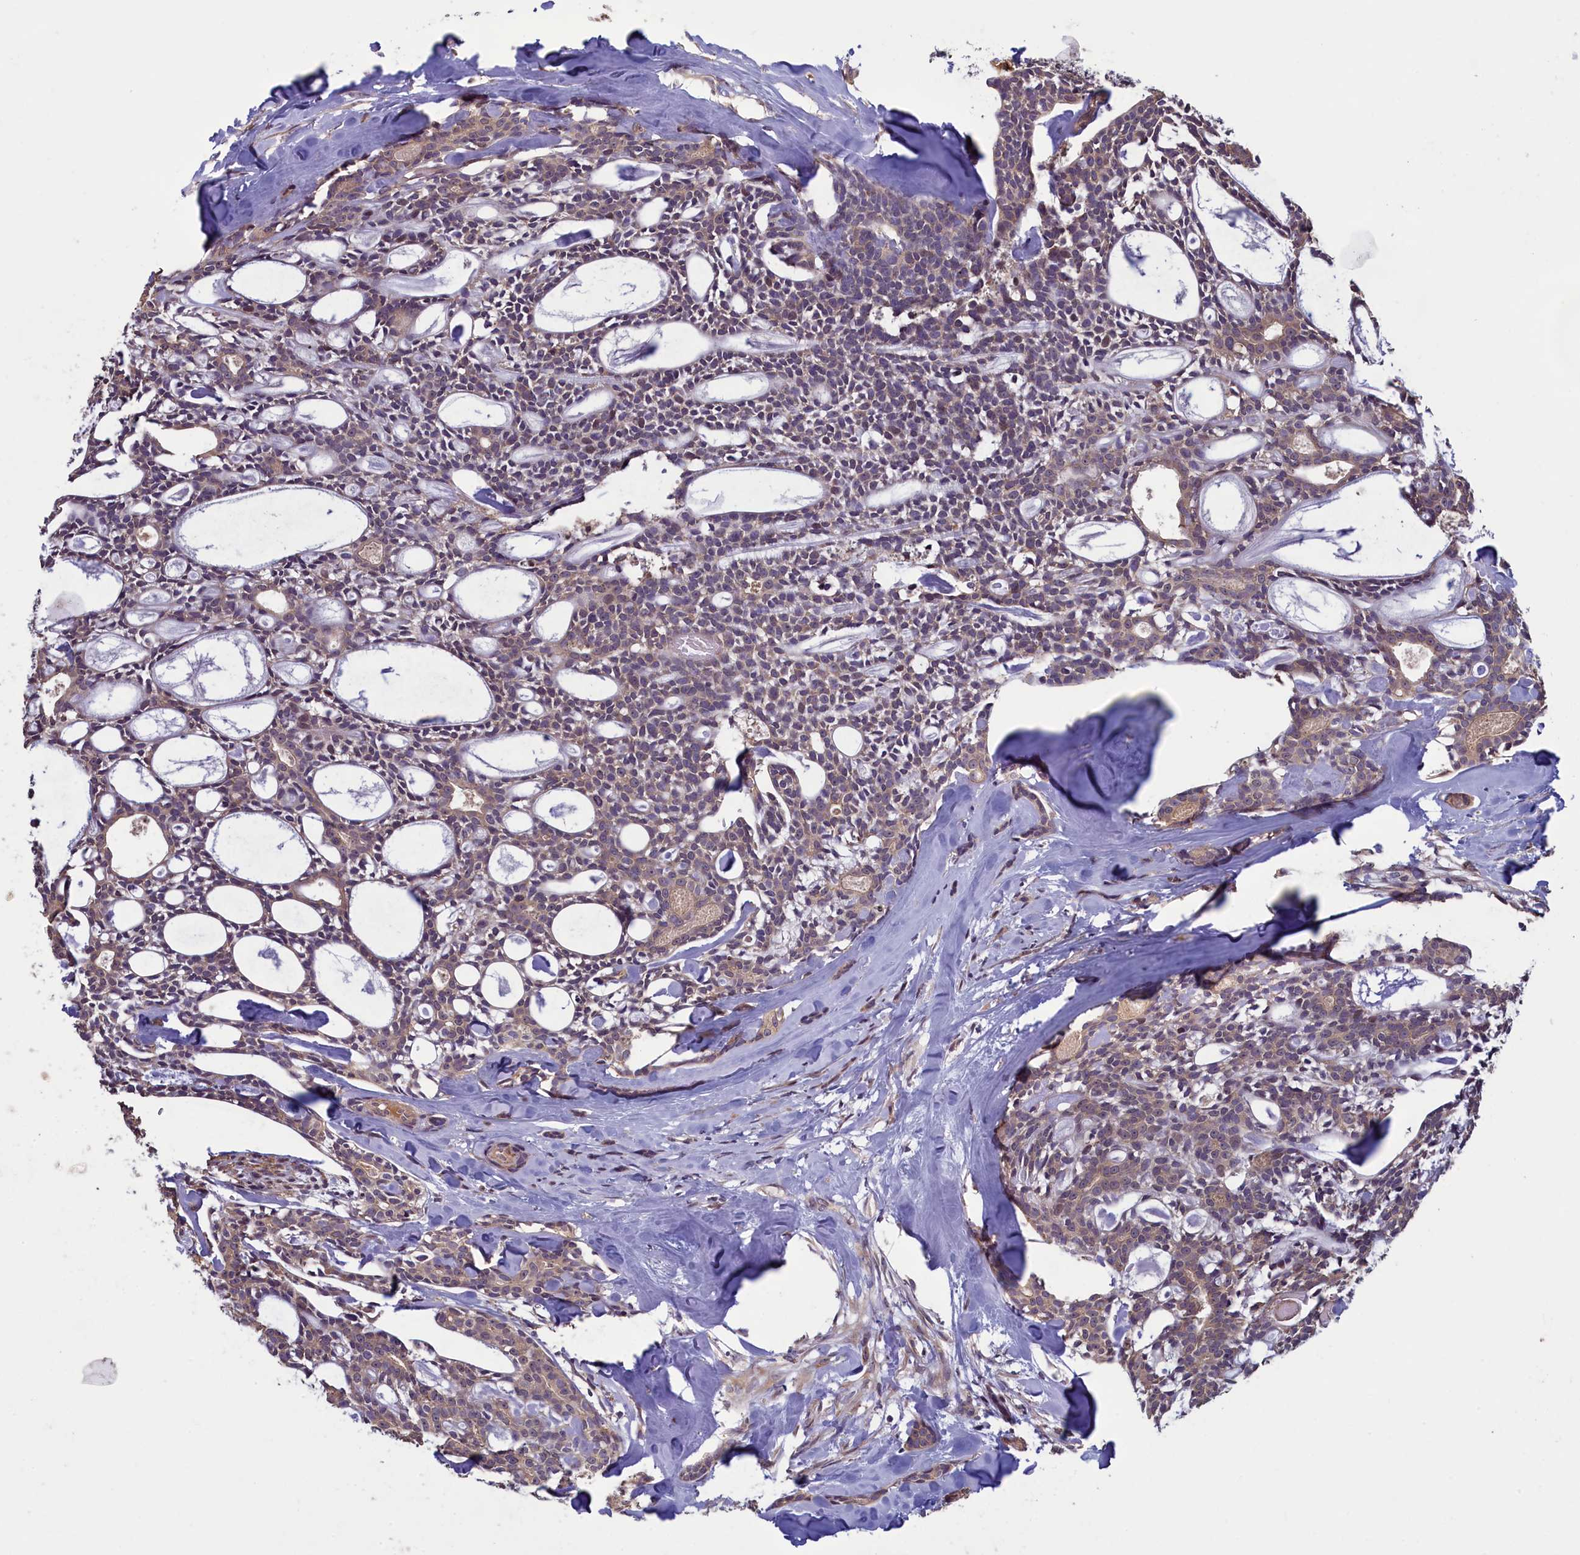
{"staining": {"intensity": "weak", "quantity": ">75%", "location": "cytoplasmic/membranous"}, "tissue": "head and neck cancer", "cell_type": "Tumor cells", "image_type": "cancer", "snomed": [{"axis": "morphology", "description": "Adenocarcinoma, NOS"}, {"axis": "topography", "description": "Salivary gland"}, {"axis": "topography", "description": "Head-Neck"}], "caption": "Immunohistochemistry (IHC) image of neoplastic tissue: head and neck cancer (adenocarcinoma) stained using IHC demonstrates low levels of weak protein expression localized specifically in the cytoplasmic/membranous of tumor cells, appearing as a cytoplasmic/membranous brown color.", "gene": "NUDT6", "patient": {"sex": "male", "age": 55}}